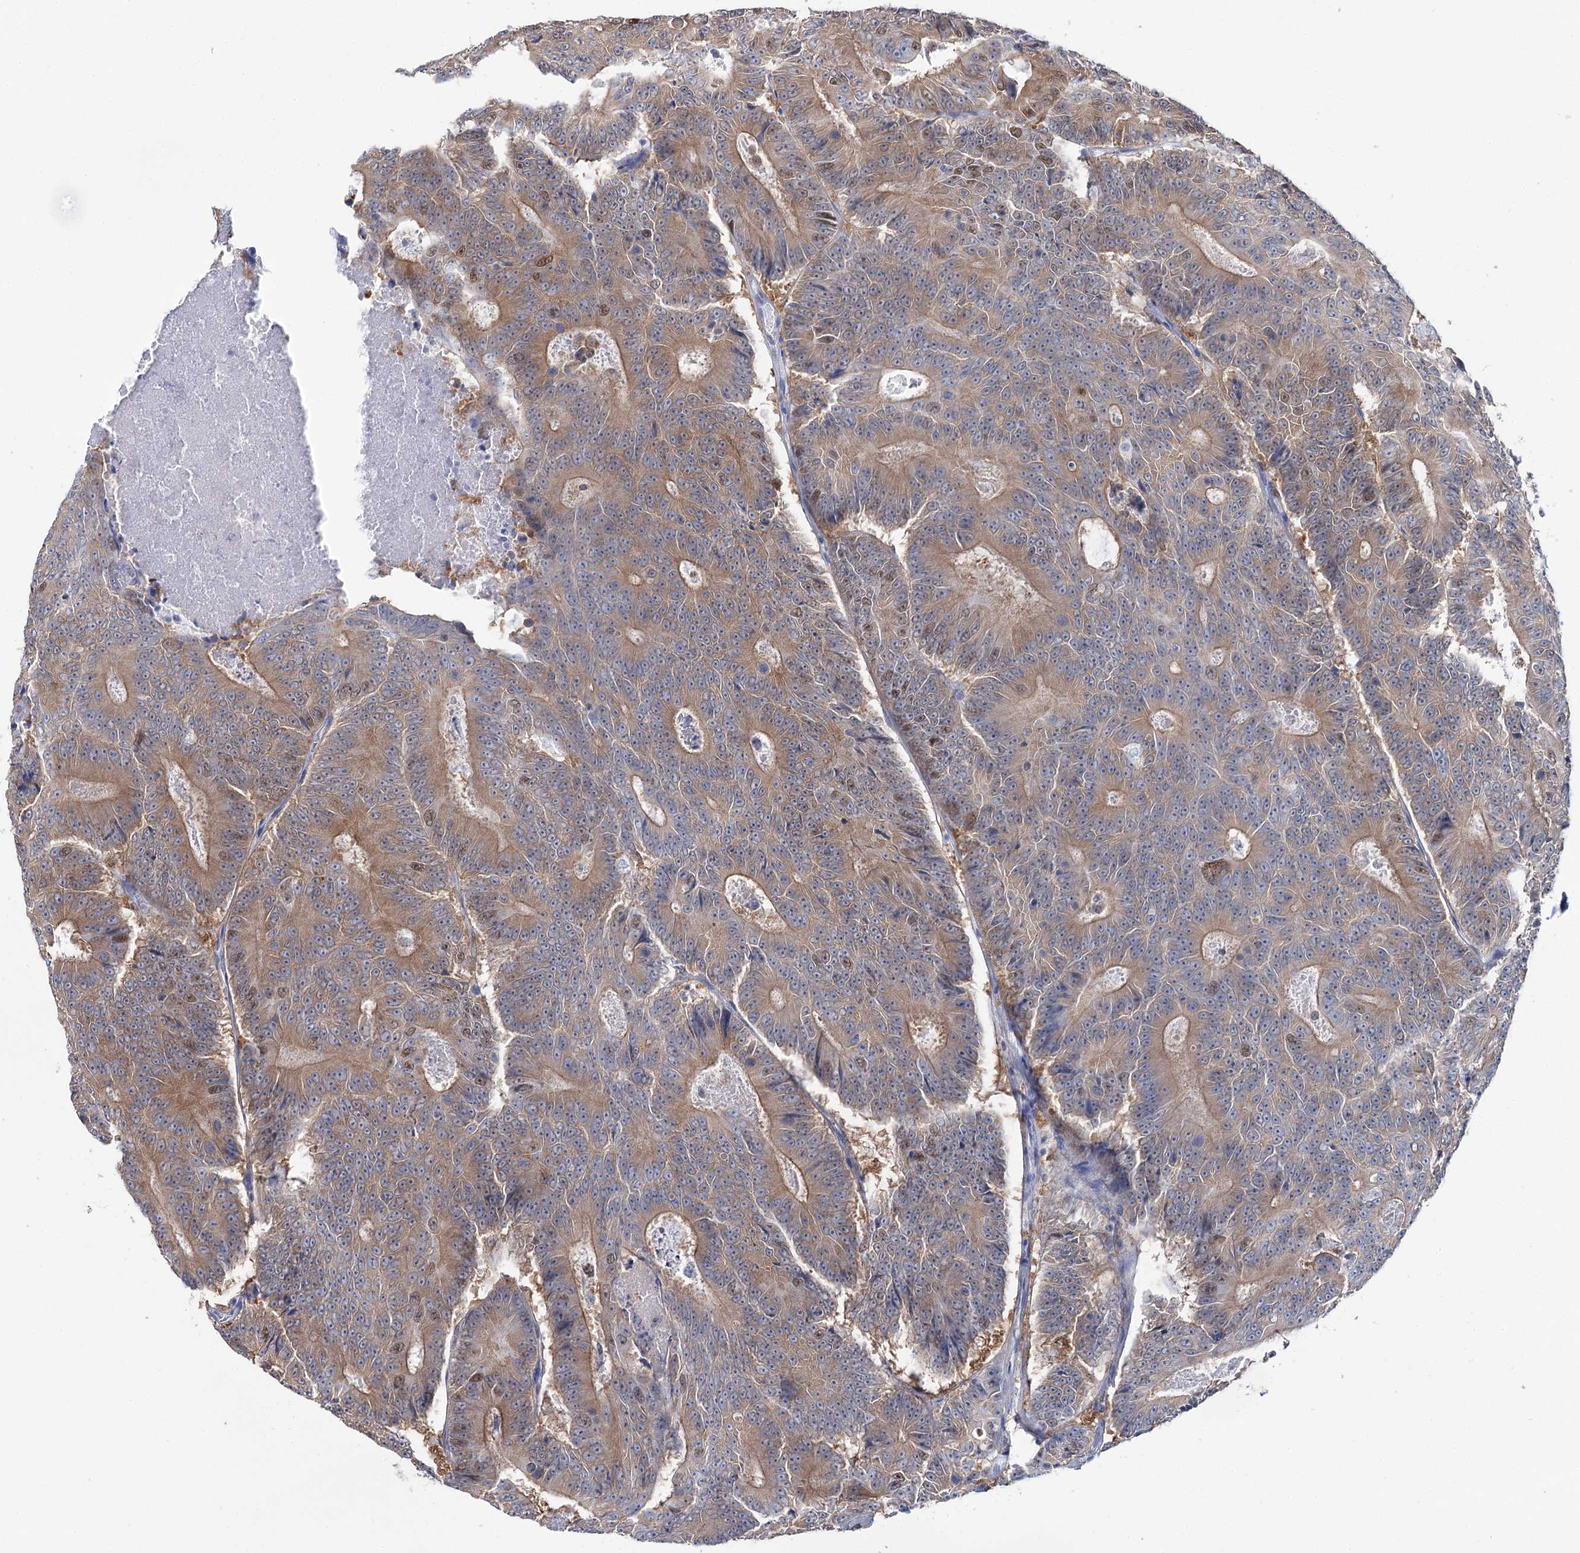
{"staining": {"intensity": "moderate", "quantity": ">75%", "location": "cytoplasmic/membranous"}, "tissue": "colorectal cancer", "cell_type": "Tumor cells", "image_type": "cancer", "snomed": [{"axis": "morphology", "description": "Adenocarcinoma, NOS"}, {"axis": "topography", "description": "Colon"}], "caption": "Colorectal cancer stained with a protein marker displays moderate staining in tumor cells.", "gene": "UGDH", "patient": {"sex": "male", "age": 83}}